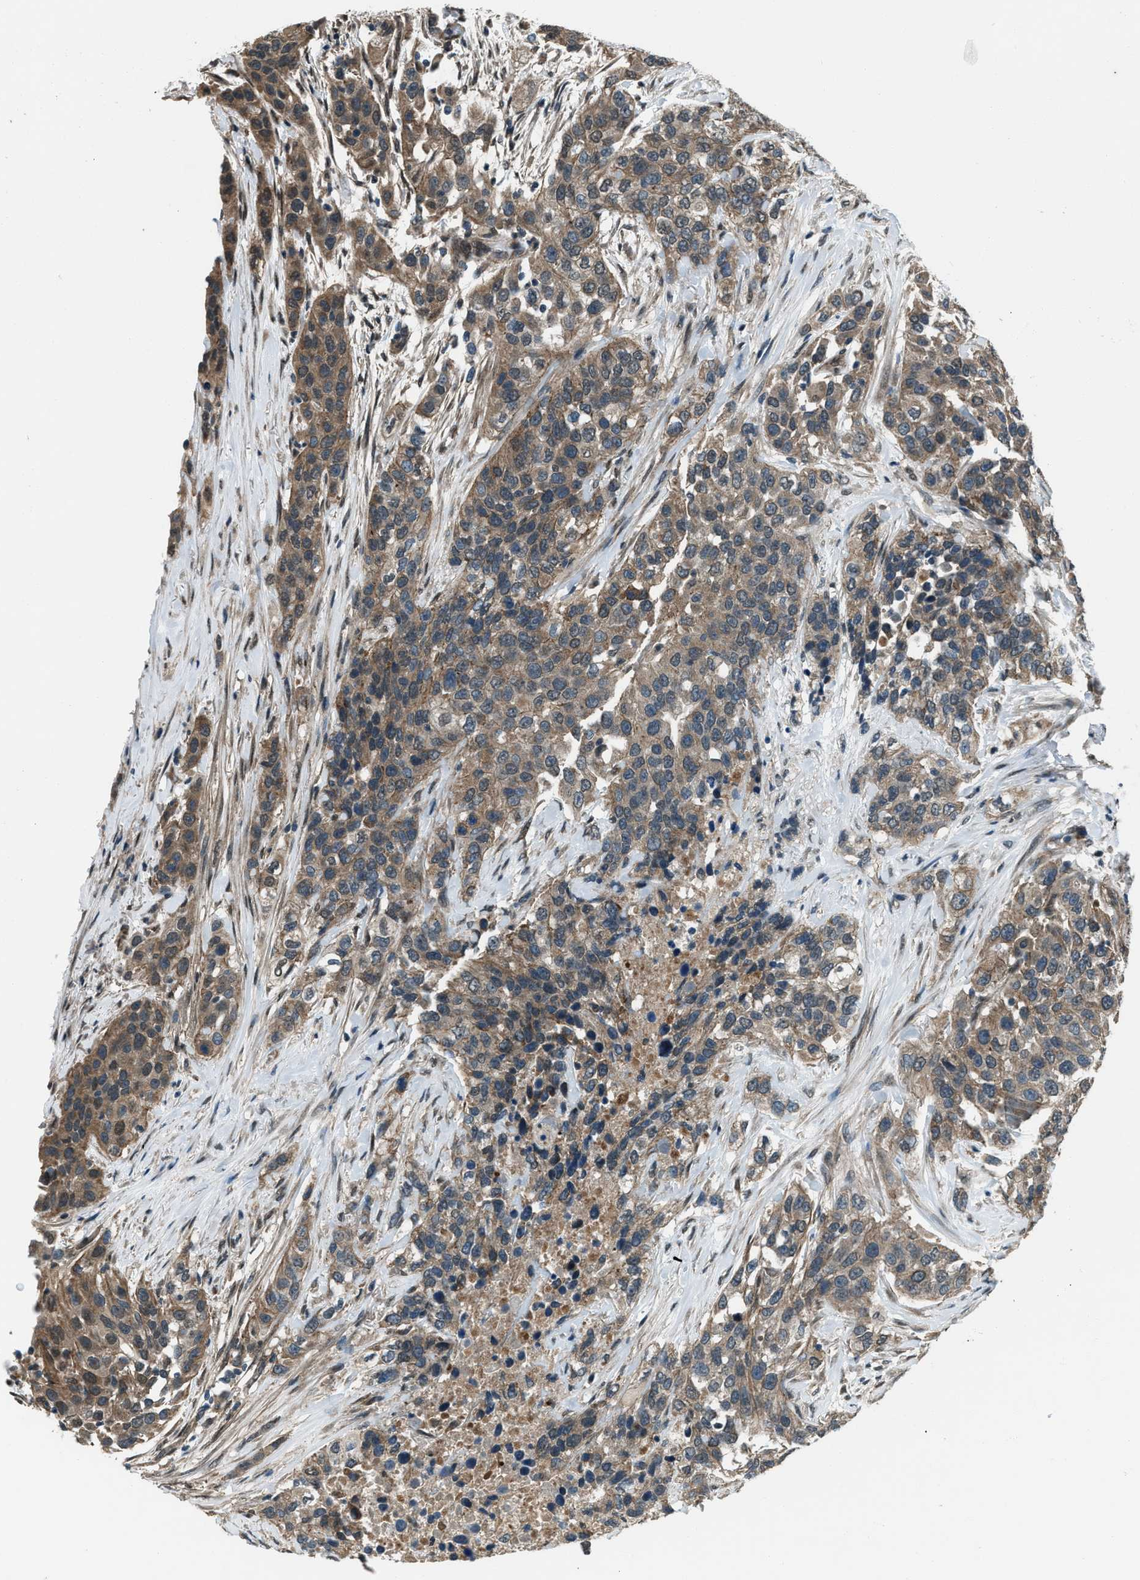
{"staining": {"intensity": "moderate", "quantity": ">75%", "location": "cytoplasmic/membranous"}, "tissue": "urothelial cancer", "cell_type": "Tumor cells", "image_type": "cancer", "snomed": [{"axis": "morphology", "description": "Urothelial carcinoma, High grade"}, {"axis": "topography", "description": "Urinary bladder"}], "caption": "Urothelial cancer stained for a protein demonstrates moderate cytoplasmic/membranous positivity in tumor cells.", "gene": "SVIL", "patient": {"sex": "female", "age": 80}}